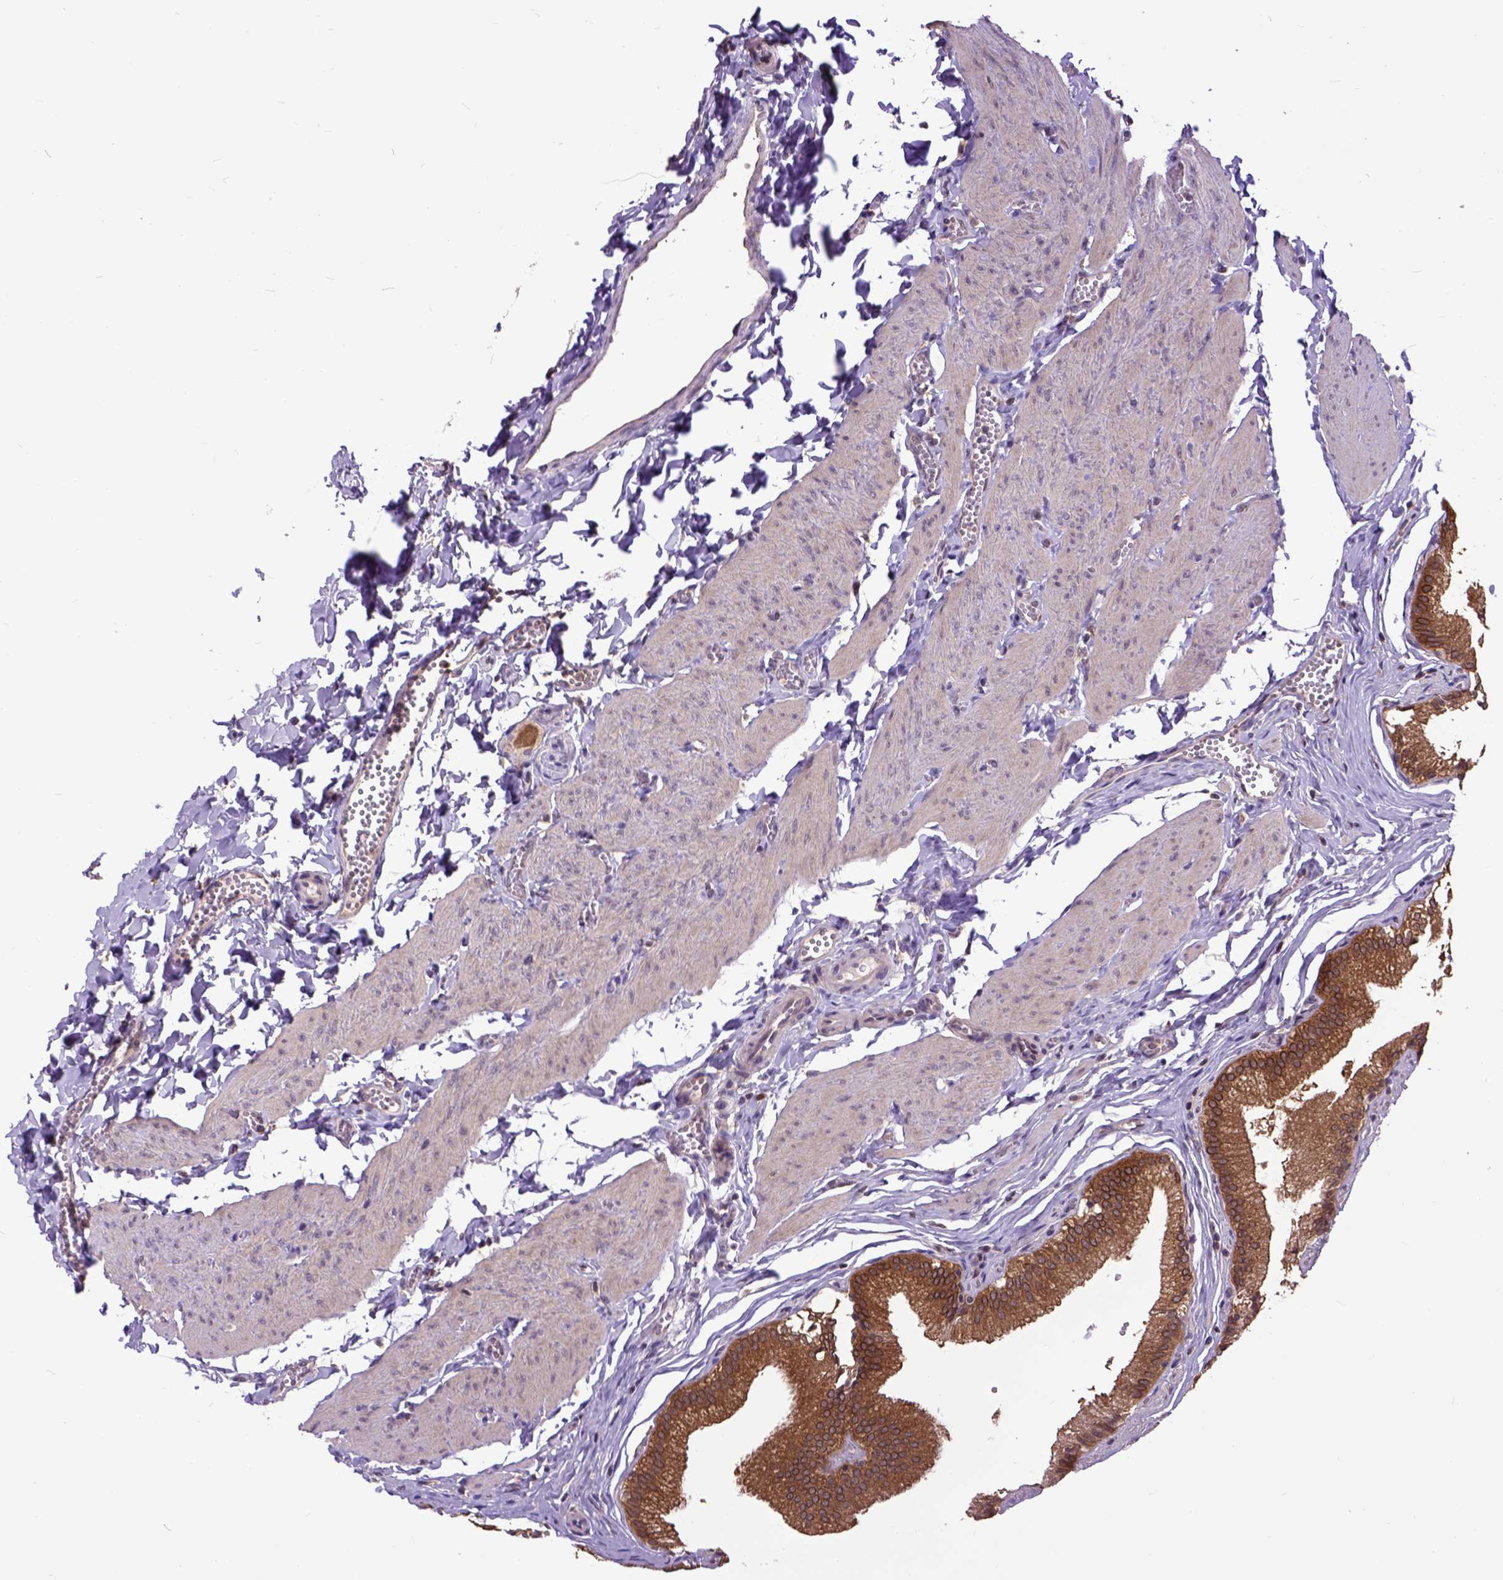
{"staining": {"intensity": "strong", "quantity": ">75%", "location": "cytoplasmic/membranous"}, "tissue": "gallbladder", "cell_type": "Glandular cells", "image_type": "normal", "snomed": [{"axis": "morphology", "description": "Normal tissue, NOS"}, {"axis": "topography", "description": "Gallbladder"}, {"axis": "topography", "description": "Peripheral nerve tissue"}], "caption": "A high-resolution image shows immunohistochemistry (IHC) staining of benign gallbladder, which displays strong cytoplasmic/membranous staining in approximately >75% of glandular cells. Nuclei are stained in blue.", "gene": "ARL1", "patient": {"sex": "male", "age": 17}}